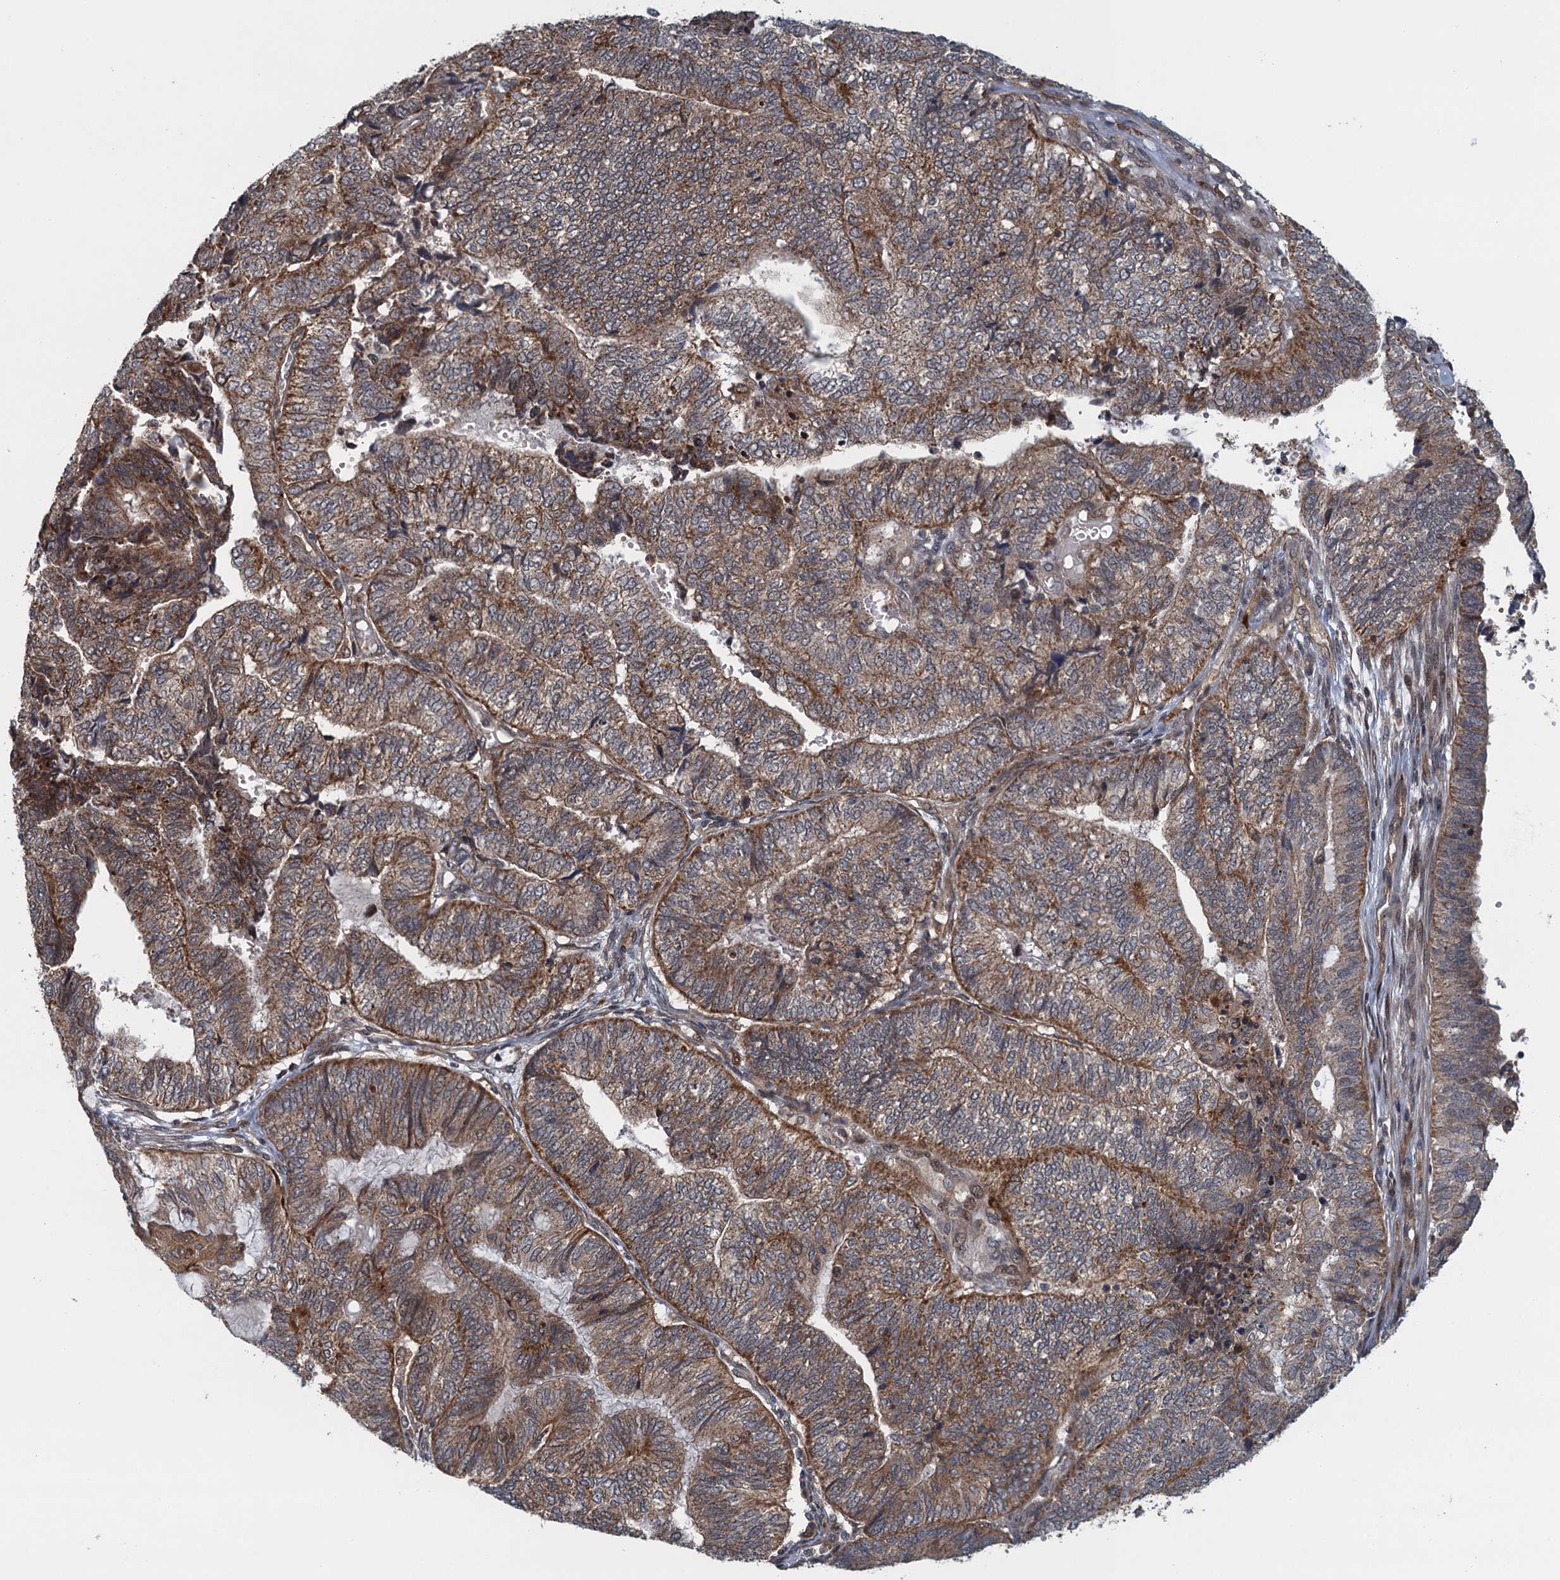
{"staining": {"intensity": "moderate", "quantity": "25%-75%", "location": "cytoplasmic/membranous"}, "tissue": "endometrial cancer", "cell_type": "Tumor cells", "image_type": "cancer", "snomed": [{"axis": "morphology", "description": "Adenocarcinoma, NOS"}, {"axis": "topography", "description": "Uterus"}, {"axis": "topography", "description": "Endometrium"}], "caption": "Immunohistochemistry (DAB (3,3'-diaminobenzidine)) staining of adenocarcinoma (endometrial) demonstrates moderate cytoplasmic/membranous protein expression in approximately 25%-75% of tumor cells. (brown staining indicates protein expression, while blue staining denotes nuclei).", "gene": "NLRP10", "patient": {"sex": "female", "age": 70}}